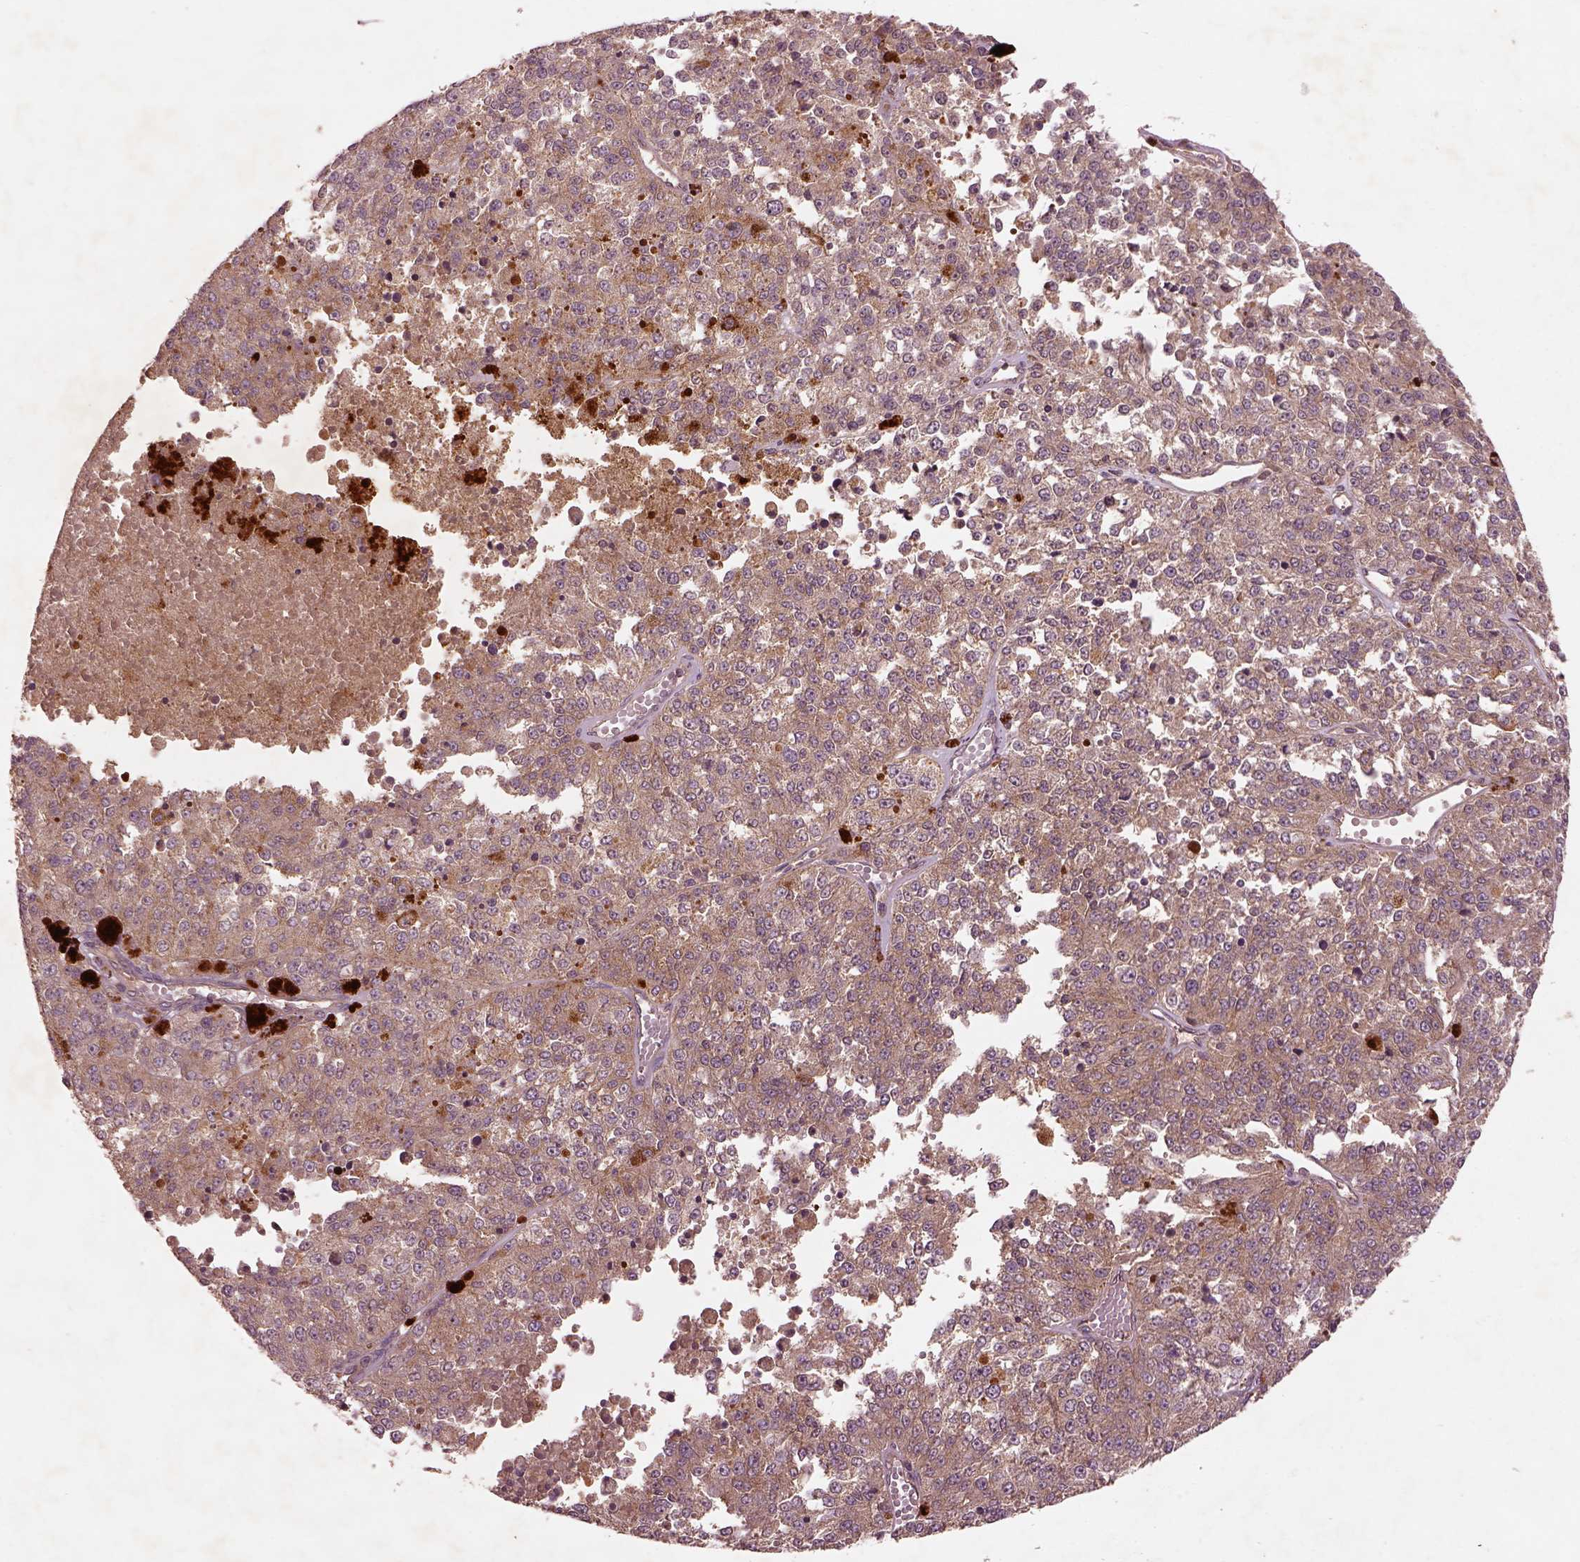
{"staining": {"intensity": "moderate", "quantity": ">75%", "location": "cytoplasmic/membranous"}, "tissue": "melanoma", "cell_type": "Tumor cells", "image_type": "cancer", "snomed": [{"axis": "morphology", "description": "Malignant melanoma, Metastatic site"}, {"axis": "topography", "description": "Lymph node"}], "caption": "Protein staining exhibits moderate cytoplasmic/membranous expression in about >75% of tumor cells in melanoma. The protein is shown in brown color, while the nuclei are stained blue.", "gene": "FAM234A", "patient": {"sex": "female", "age": 64}}